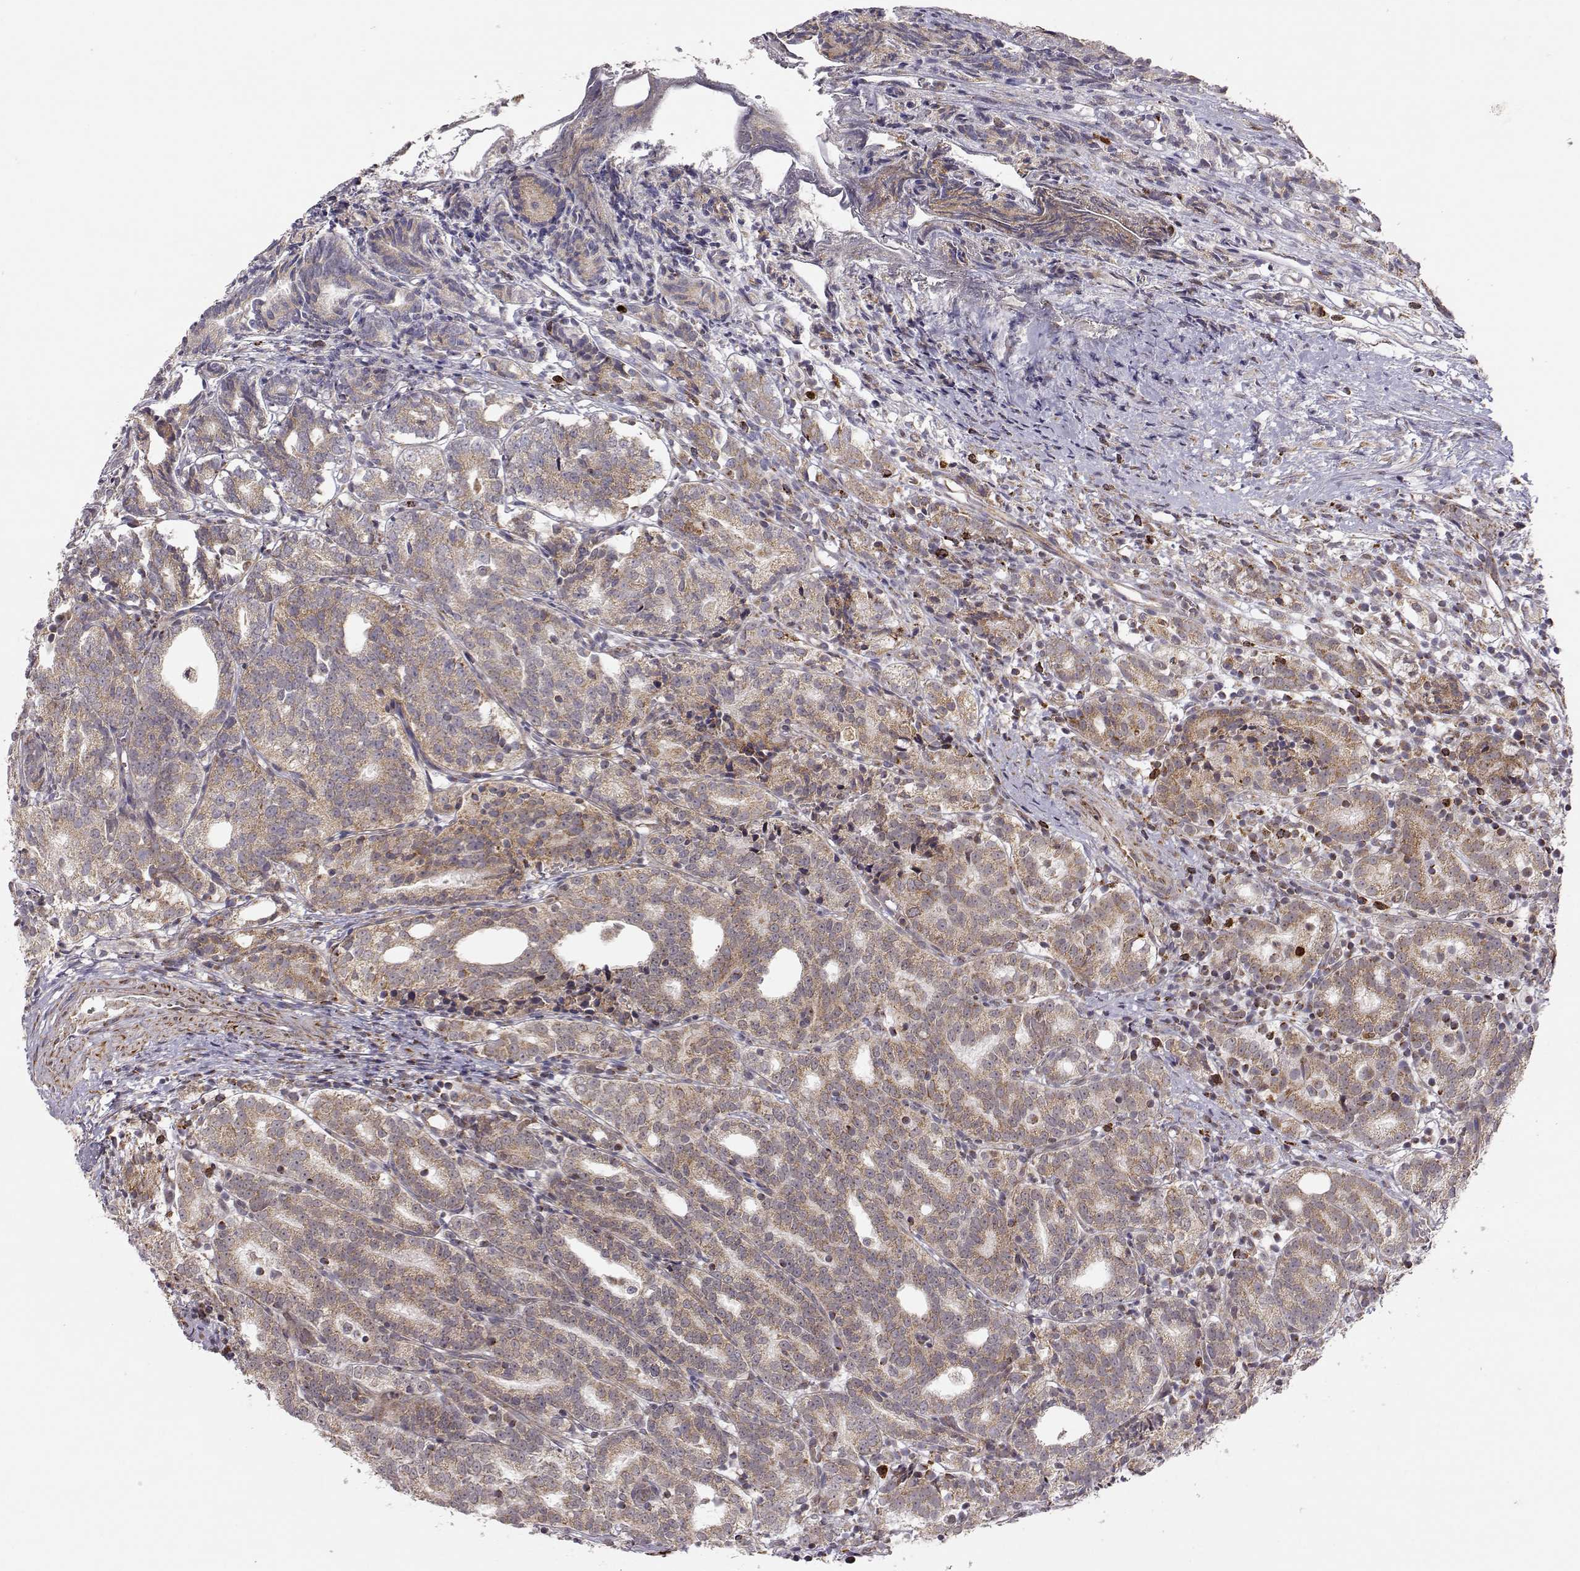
{"staining": {"intensity": "weak", "quantity": ">75%", "location": "cytoplasmic/membranous"}, "tissue": "prostate cancer", "cell_type": "Tumor cells", "image_type": "cancer", "snomed": [{"axis": "morphology", "description": "Adenocarcinoma, High grade"}, {"axis": "topography", "description": "Prostate"}], "caption": "Prostate adenocarcinoma (high-grade) stained with a protein marker shows weak staining in tumor cells.", "gene": "EXOG", "patient": {"sex": "male", "age": 53}}